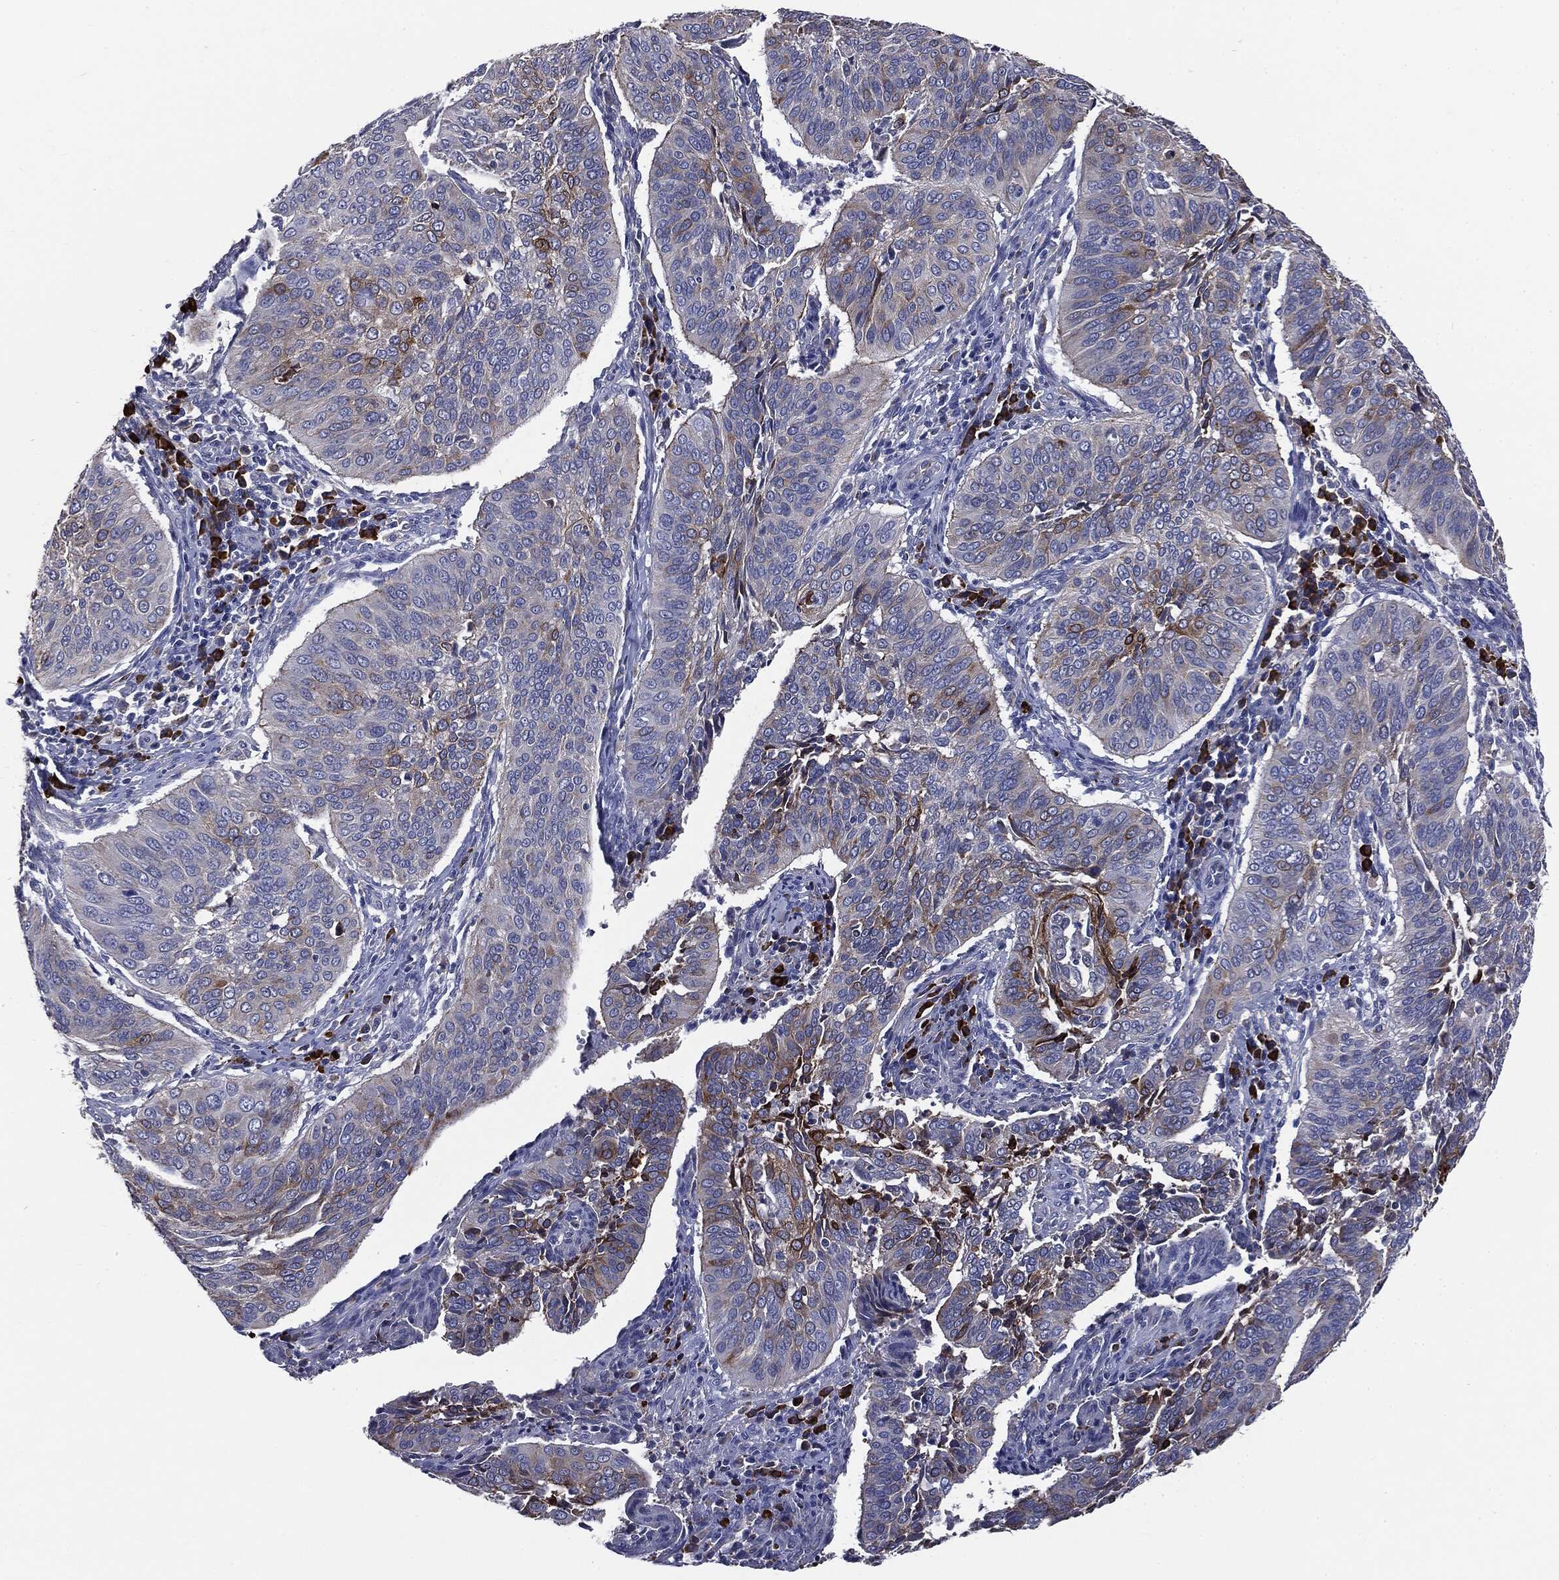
{"staining": {"intensity": "strong", "quantity": "<25%", "location": "cytoplasmic/membranous"}, "tissue": "cervical cancer", "cell_type": "Tumor cells", "image_type": "cancer", "snomed": [{"axis": "morphology", "description": "Normal tissue, NOS"}, {"axis": "morphology", "description": "Squamous cell carcinoma, NOS"}, {"axis": "topography", "description": "Cervix"}], "caption": "Human cervical cancer (squamous cell carcinoma) stained with a protein marker displays strong staining in tumor cells.", "gene": "PTGS2", "patient": {"sex": "female", "age": 39}}